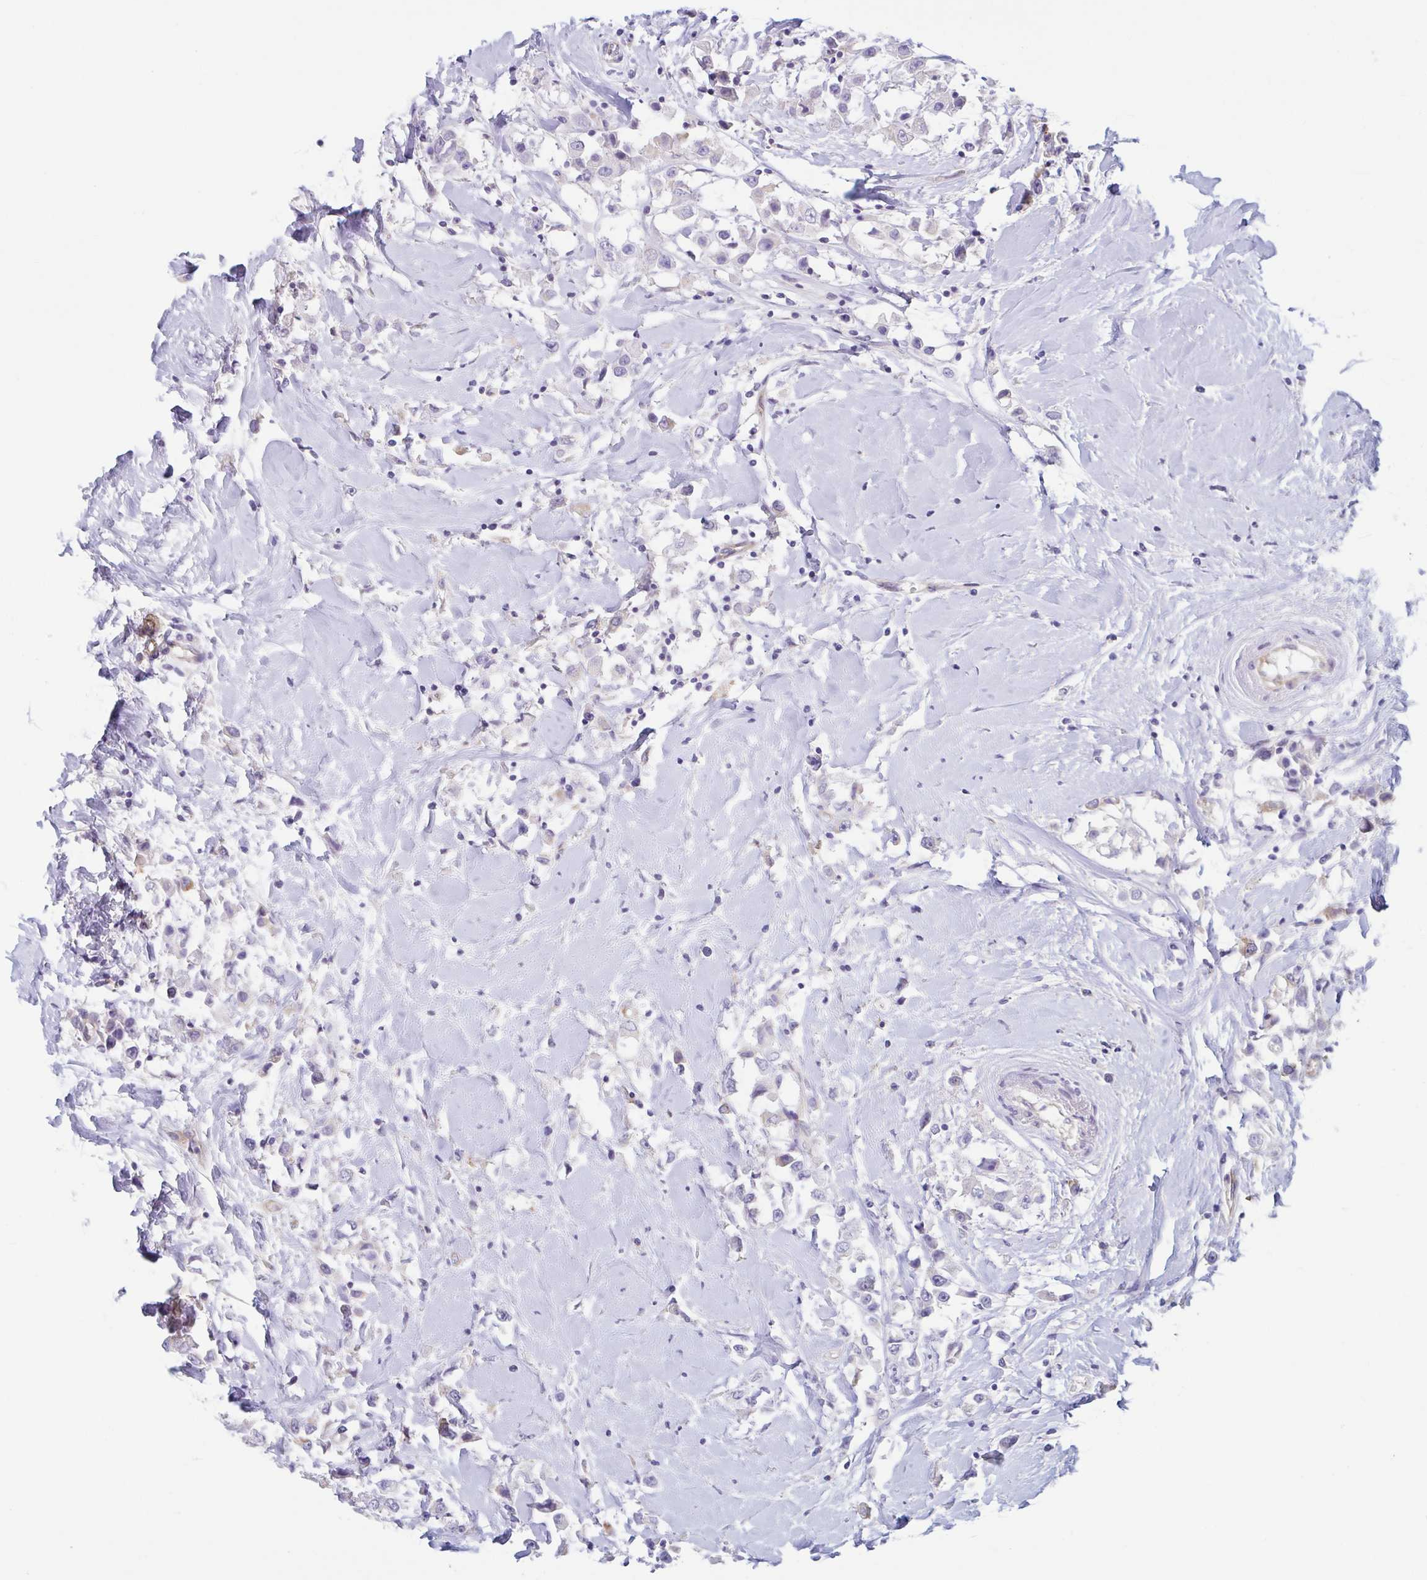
{"staining": {"intensity": "weak", "quantity": "<25%", "location": "cytoplasmic/membranous"}, "tissue": "breast cancer", "cell_type": "Tumor cells", "image_type": "cancer", "snomed": [{"axis": "morphology", "description": "Duct carcinoma"}, {"axis": "topography", "description": "Breast"}], "caption": "Breast intraductal carcinoma was stained to show a protein in brown. There is no significant staining in tumor cells.", "gene": "TNNI2", "patient": {"sex": "female", "age": 61}}